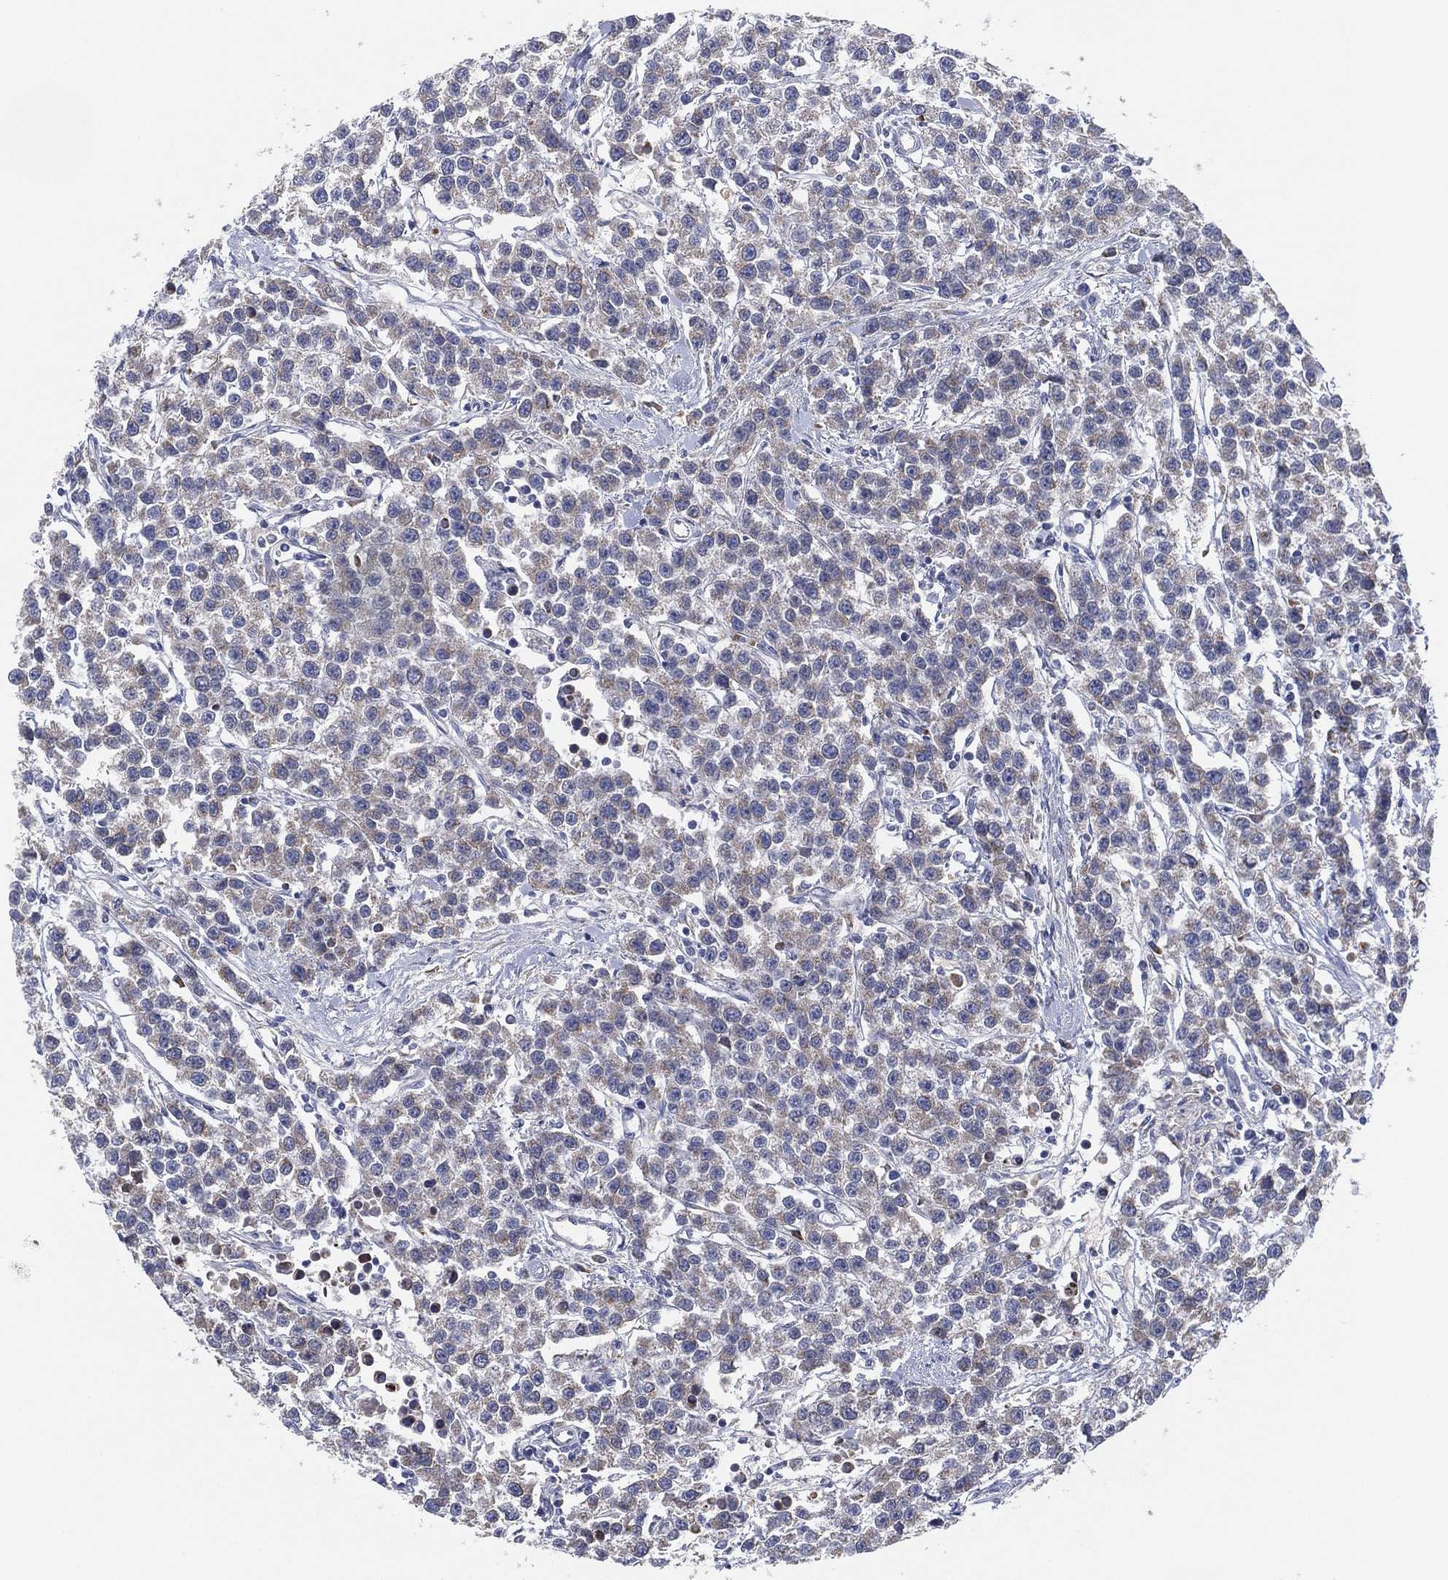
{"staining": {"intensity": "weak", "quantity": "<25%", "location": "cytoplasmic/membranous"}, "tissue": "testis cancer", "cell_type": "Tumor cells", "image_type": "cancer", "snomed": [{"axis": "morphology", "description": "Seminoma, NOS"}, {"axis": "topography", "description": "Testis"}], "caption": "Testis cancer stained for a protein using immunohistochemistry exhibits no positivity tumor cells.", "gene": "TMEM40", "patient": {"sex": "male", "age": 59}}